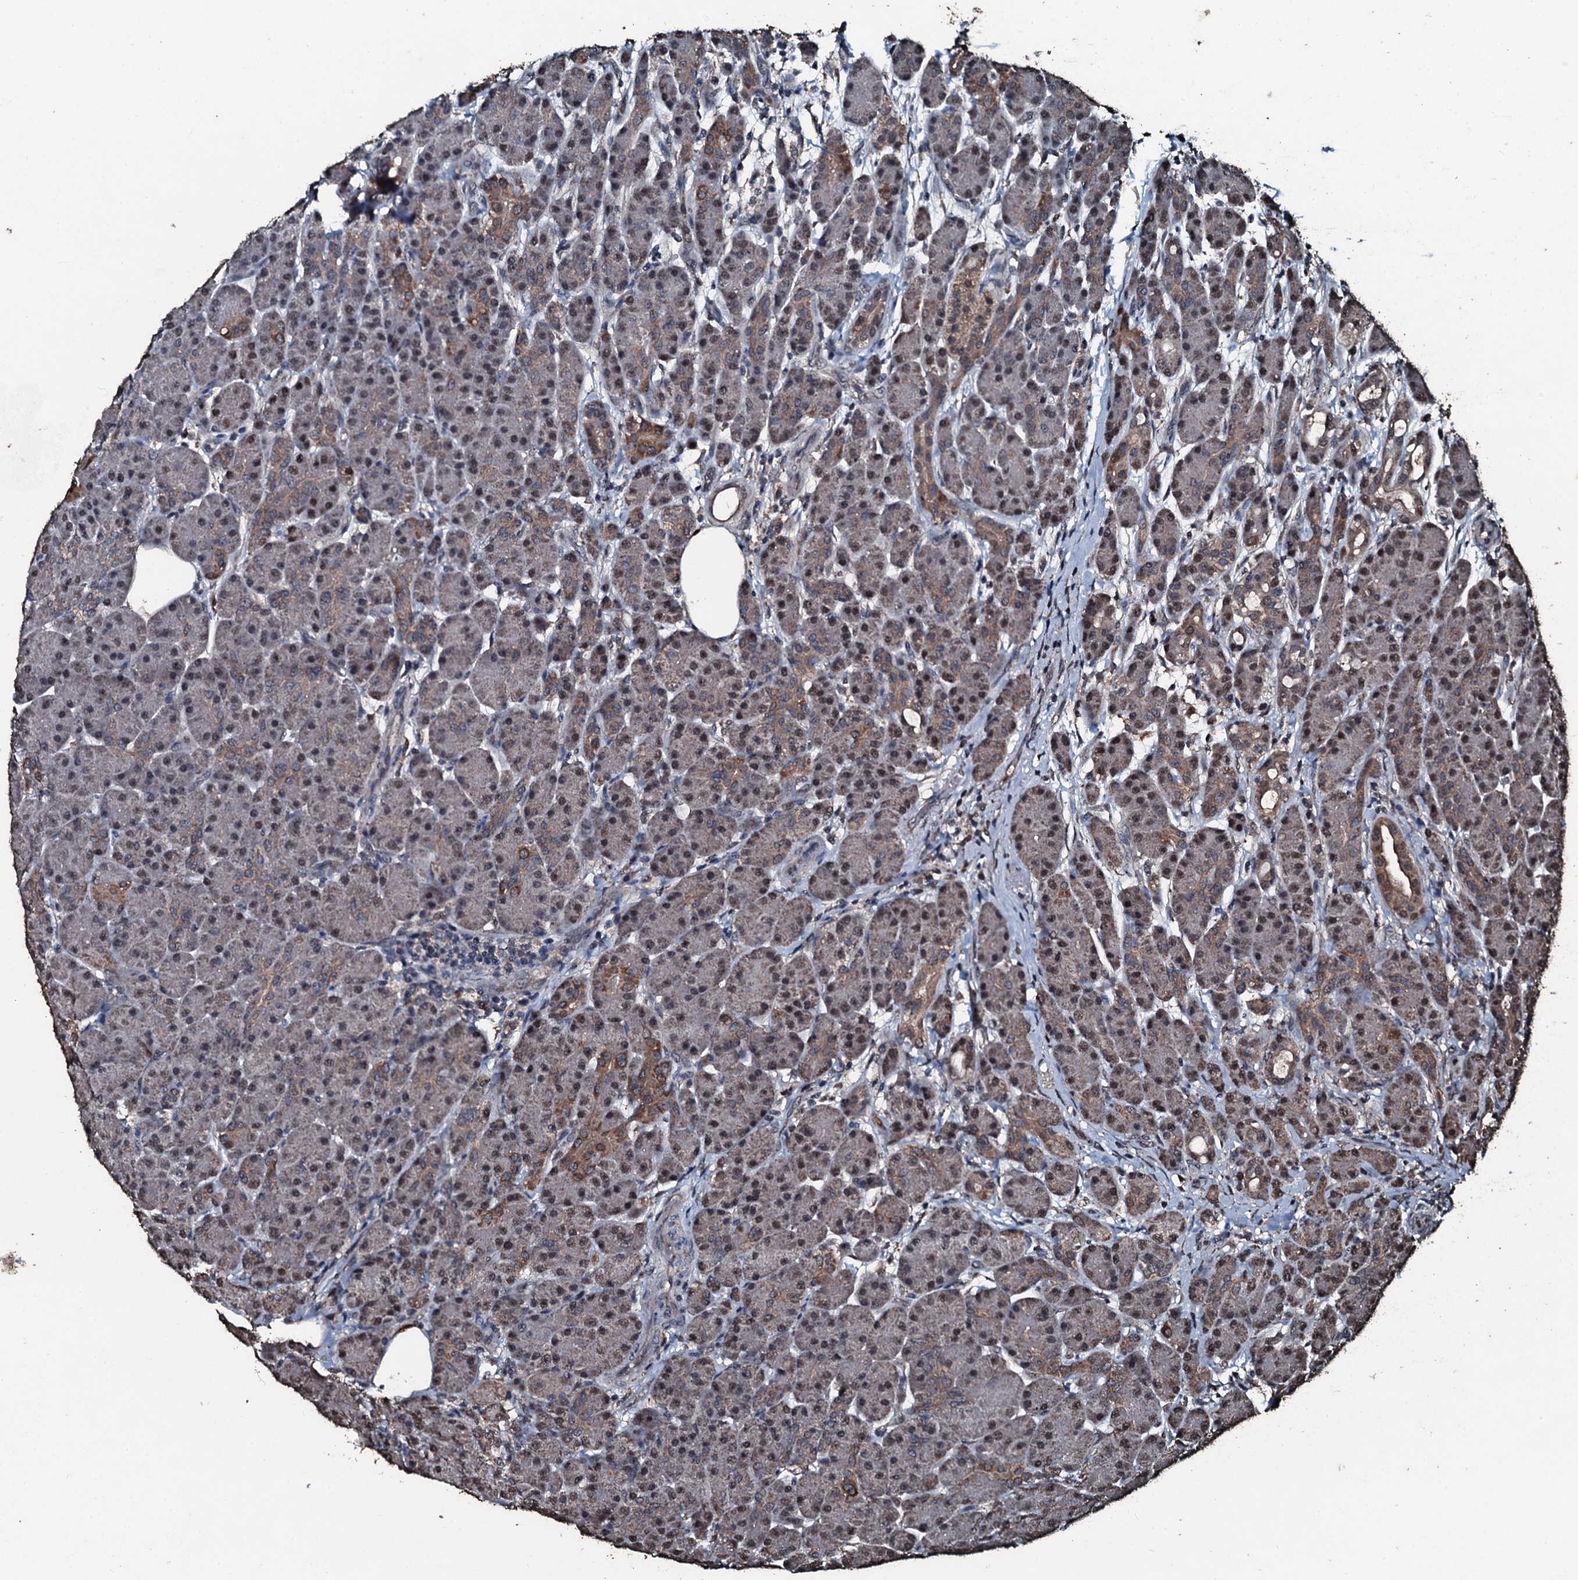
{"staining": {"intensity": "moderate", "quantity": "<25%", "location": "cytoplasmic/membranous"}, "tissue": "pancreas", "cell_type": "Exocrine glandular cells", "image_type": "normal", "snomed": [{"axis": "morphology", "description": "Normal tissue, NOS"}, {"axis": "topography", "description": "Pancreas"}], "caption": "Protein staining of normal pancreas displays moderate cytoplasmic/membranous staining in approximately <25% of exocrine glandular cells.", "gene": "FAAP24", "patient": {"sex": "male", "age": 63}}